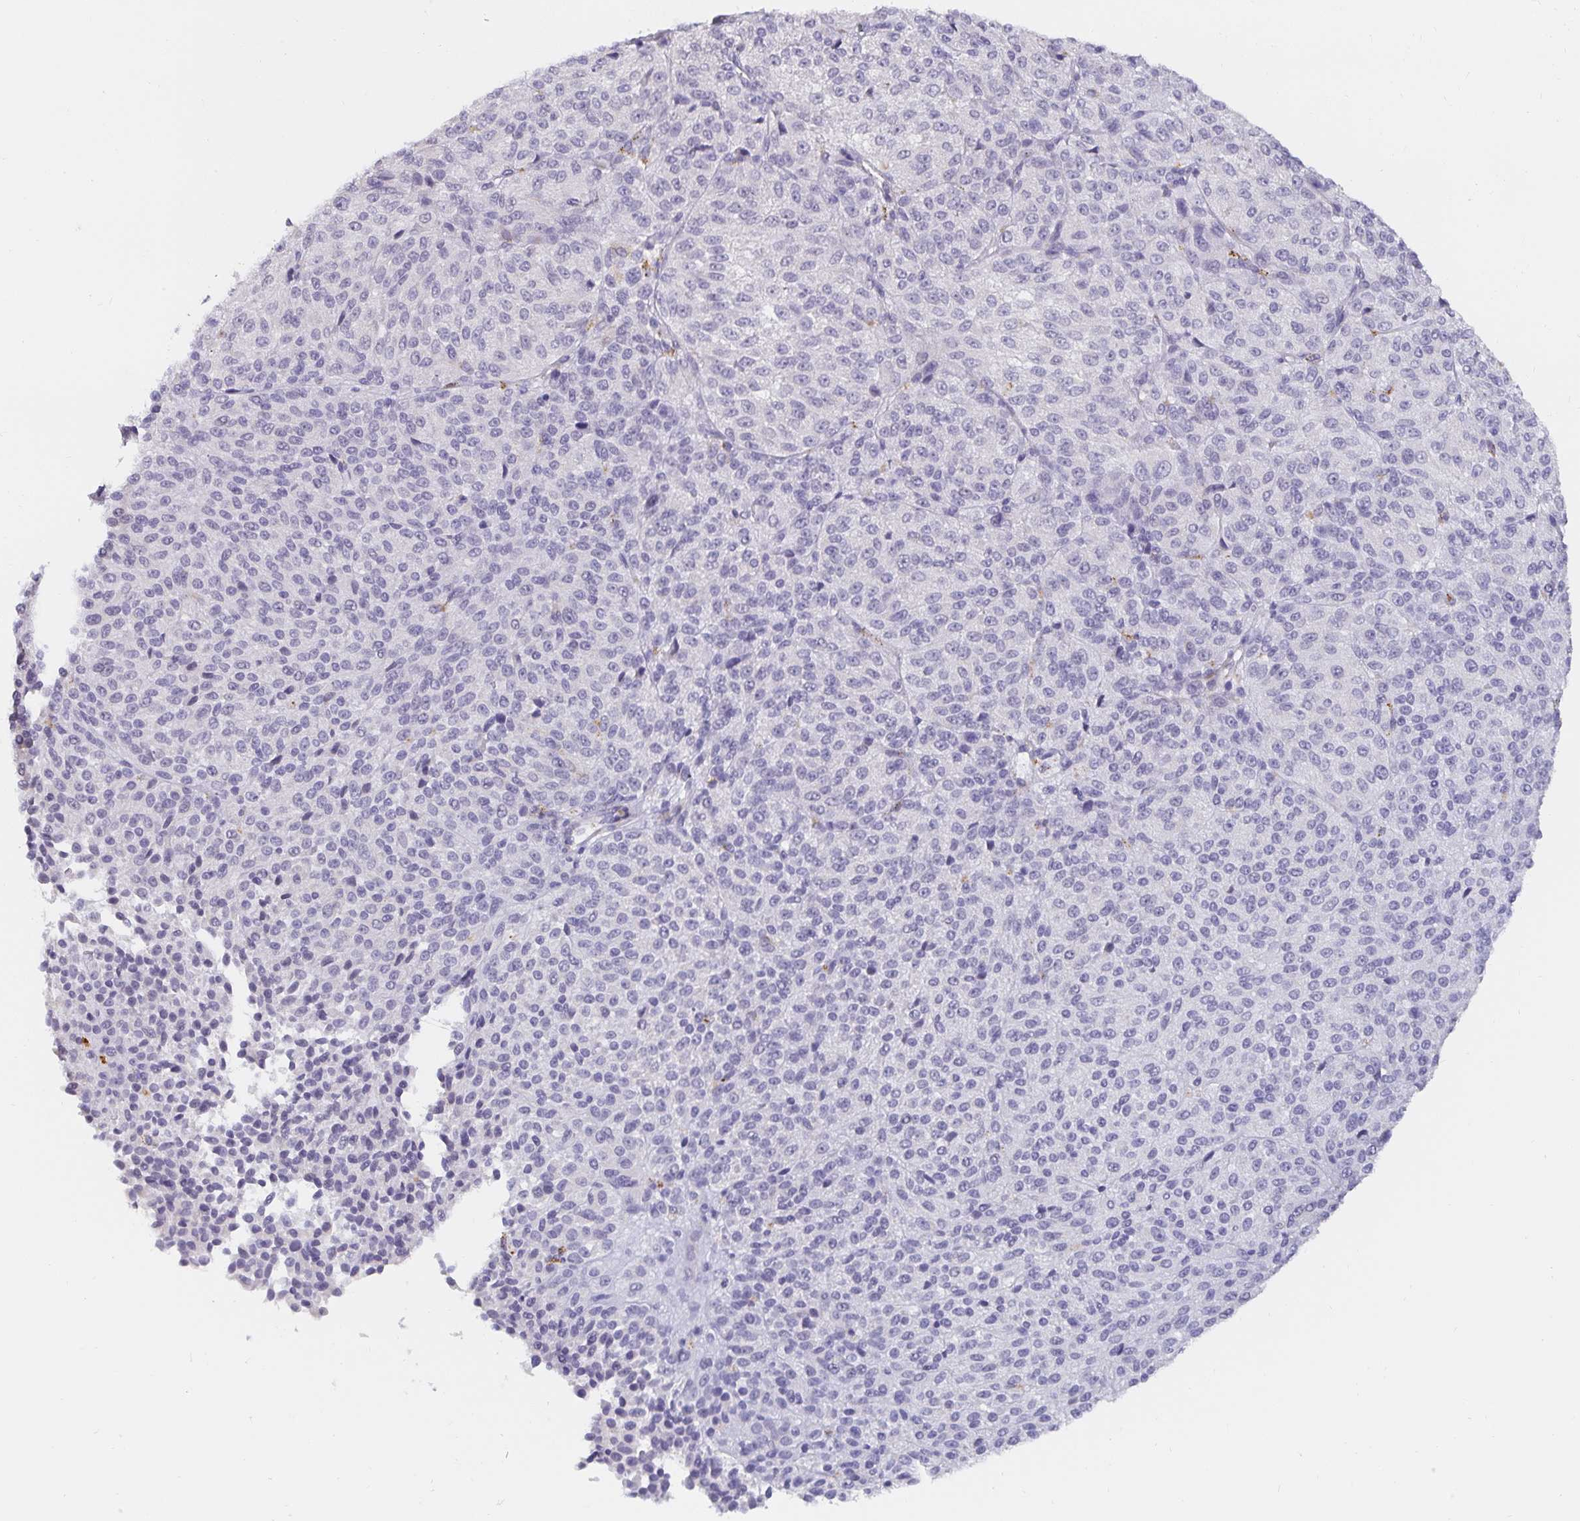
{"staining": {"intensity": "negative", "quantity": "none", "location": "none"}, "tissue": "melanoma", "cell_type": "Tumor cells", "image_type": "cancer", "snomed": [{"axis": "morphology", "description": "Malignant melanoma, Metastatic site"}, {"axis": "topography", "description": "Brain"}], "caption": "This is an immunohistochemistry (IHC) photomicrograph of human malignant melanoma (metastatic site). There is no staining in tumor cells.", "gene": "PDX1", "patient": {"sex": "female", "age": 56}}